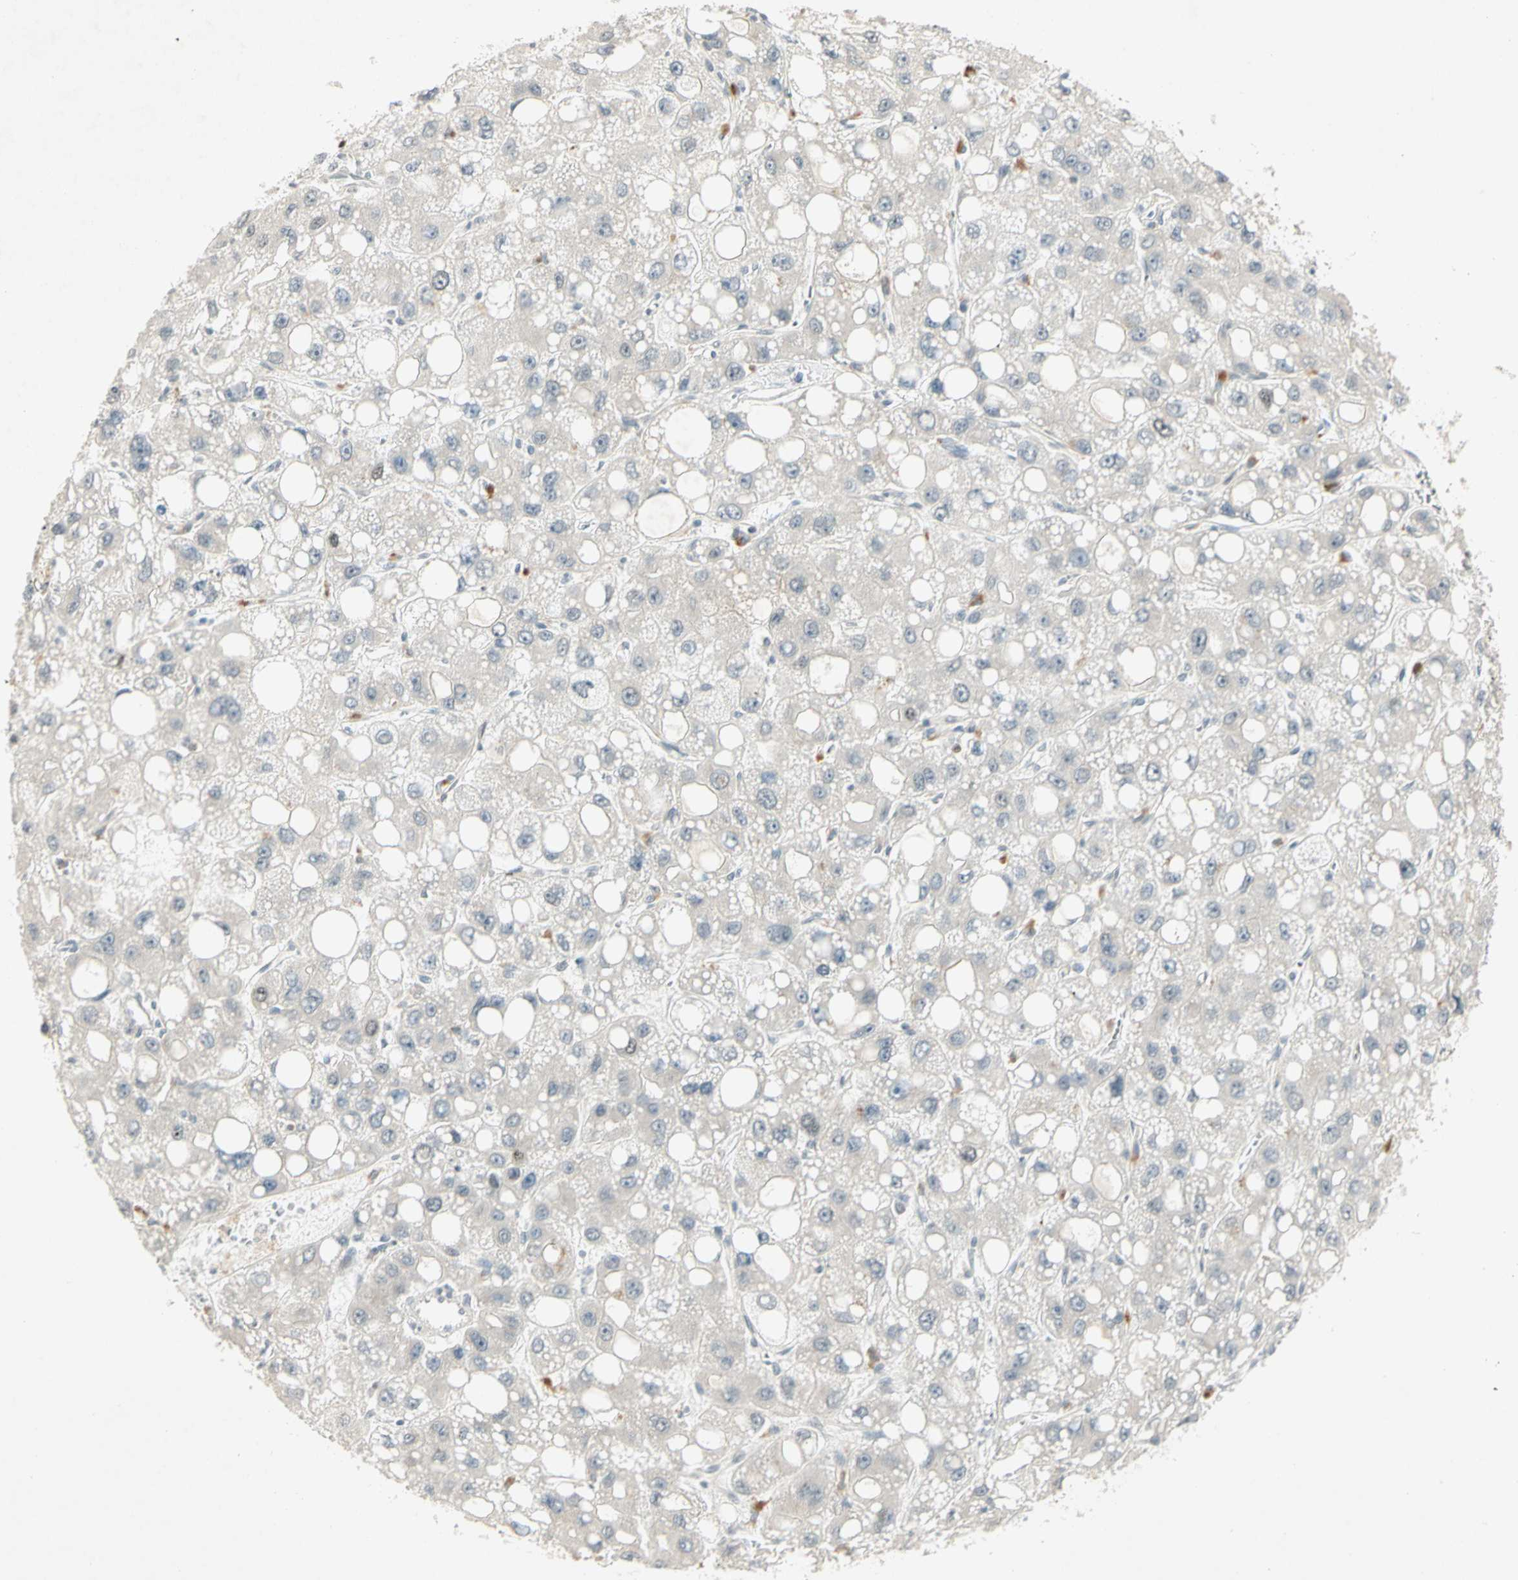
{"staining": {"intensity": "negative", "quantity": "none", "location": "none"}, "tissue": "liver cancer", "cell_type": "Tumor cells", "image_type": "cancer", "snomed": [{"axis": "morphology", "description": "Carcinoma, Hepatocellular, NOS"}, {"axis": "topography", "description": "Liver"}], "caption": "Human liver hepatocellular carcinoma stained for a protein using IHC exhibits no expression in tumor cells.", "gene": "PITX1", "patient": {"sex": "male", "age": 55}}